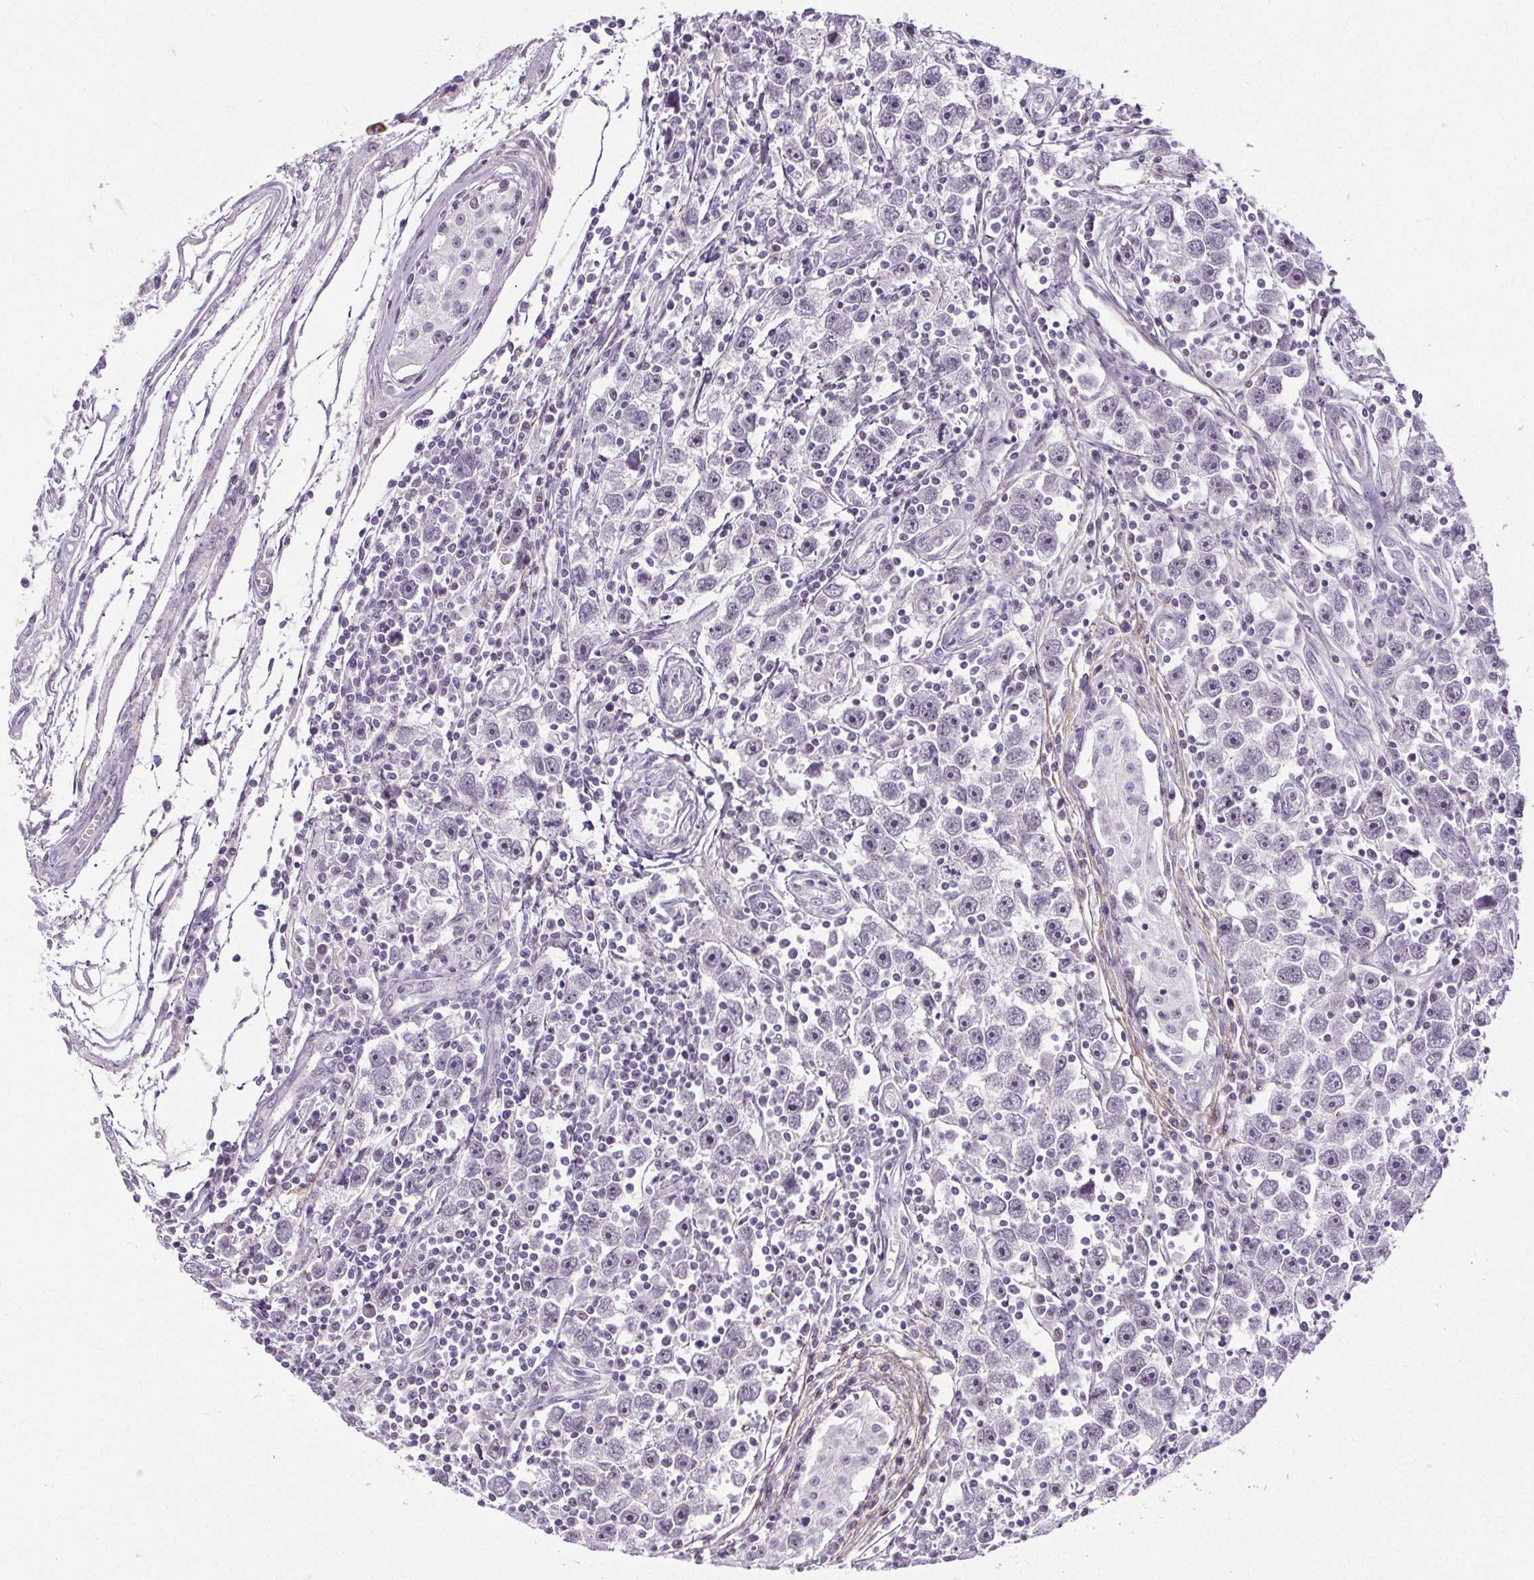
{"staining": {"intensity": "negative", "quantity": "none", "location": "none"}, "tissue": "testis cancer", "cell_type": "Tumor cells", "image_type": "cancer", "snomed": [{"axis": "morphology", "description": "Seminoma, NOS"}, {"axis": "topography", "description": "Testis"}], "caption": "Tumor cells show no significant protein positivity in testis seminoma.", "gene": "TMEM240", "patient": {"sex": "male", "age": 30}}